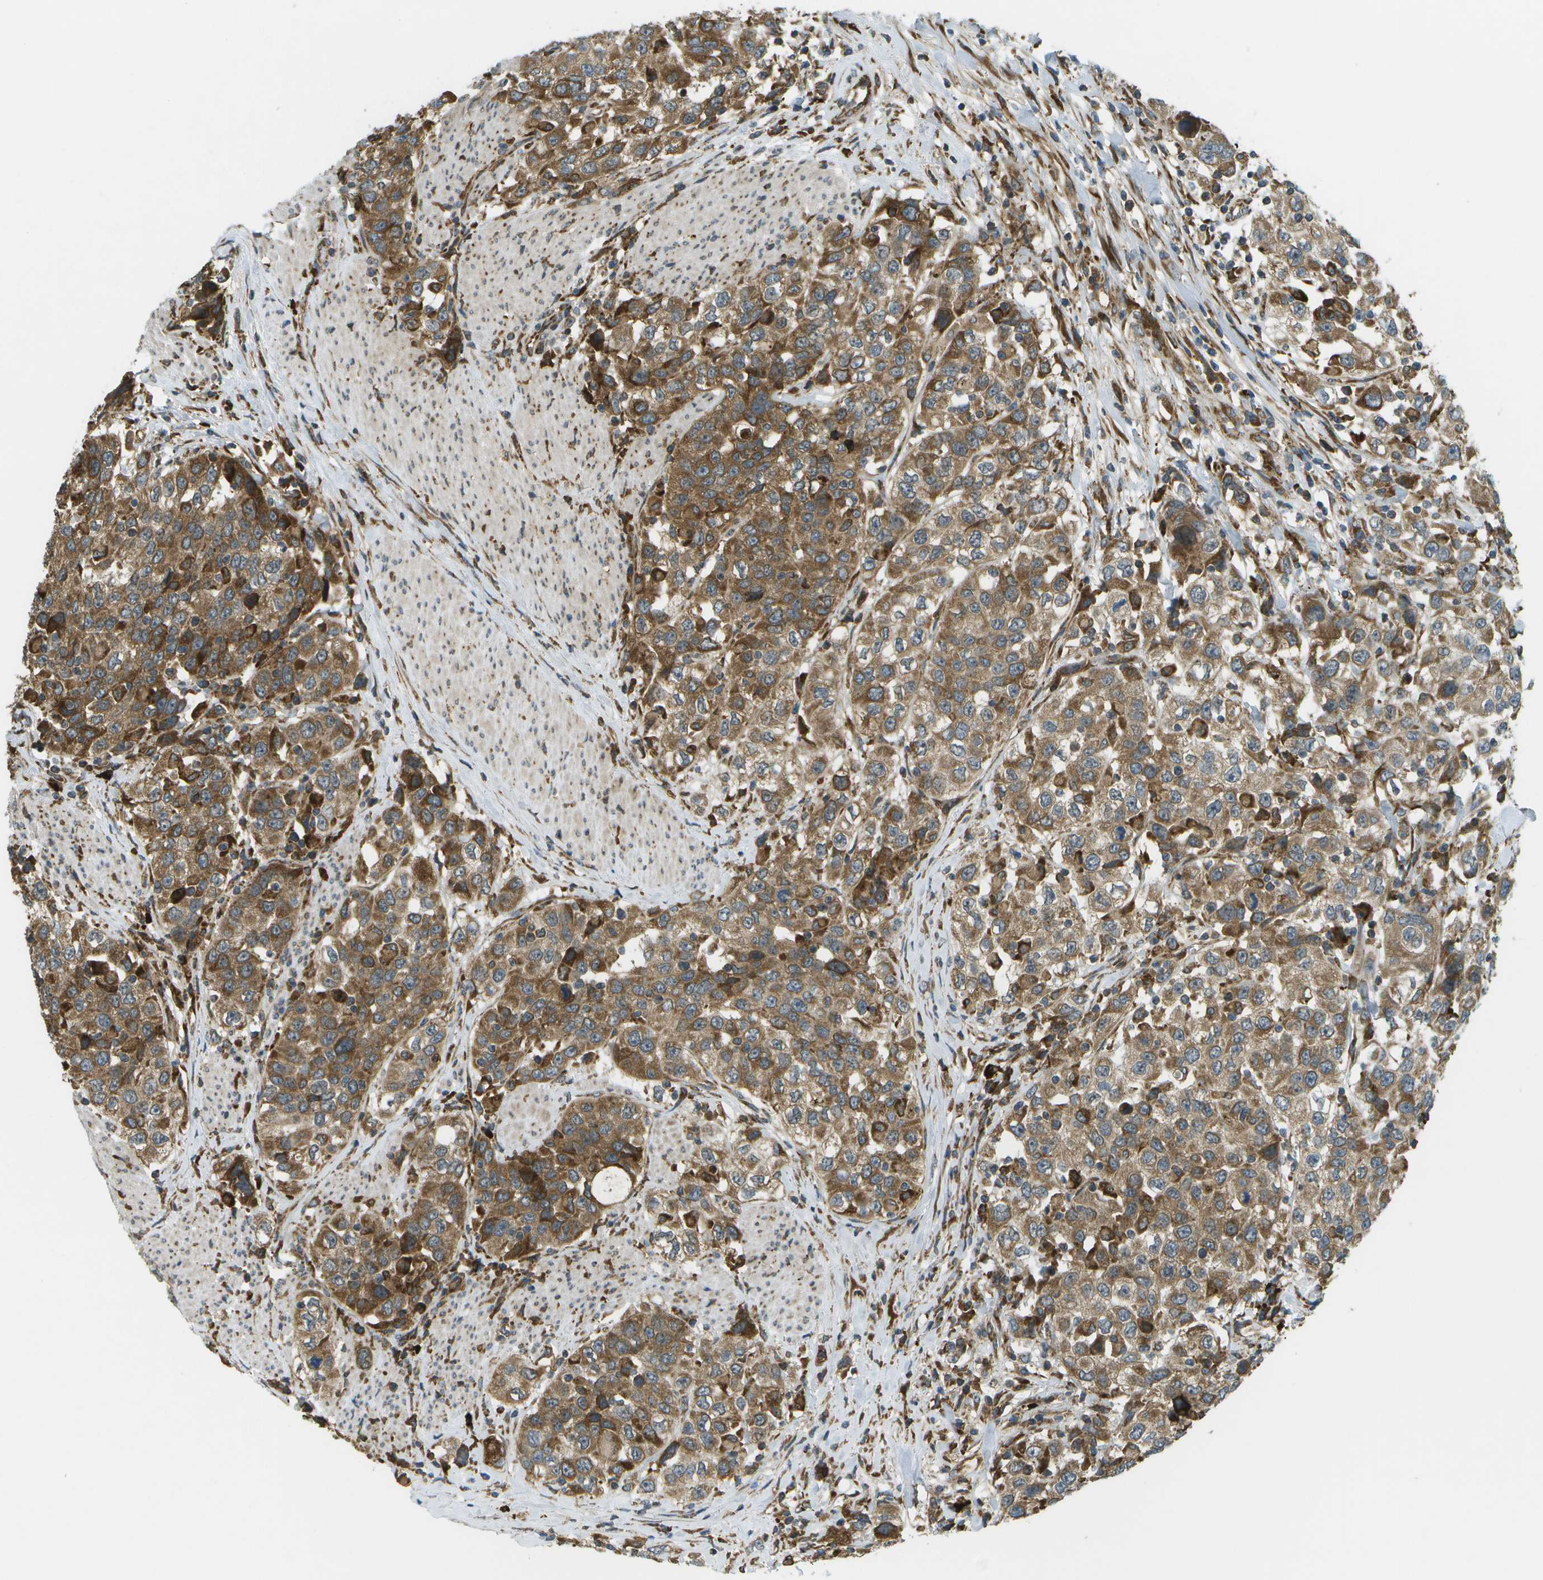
{"staining": {"intensity": "moderate", "quantity": ">75%", "location": "cytoplasmic/membranous"}, "tissue": "urothelial cancer", "cell_type": "Tumor cells", "image_type": "cancer", "snomed": [{"axis": "morphology", "description": "Urothelial carcinoma, High grade"}, {"axis": "topography", "description": "Urinary bladder"}], "caption": "Urothelial carcinoma (high-grade) stained with a protein marker exhibits moderate staining in tumor cells.", "gene": "USP30", "patient": {"sex": "female", "age": 80}}